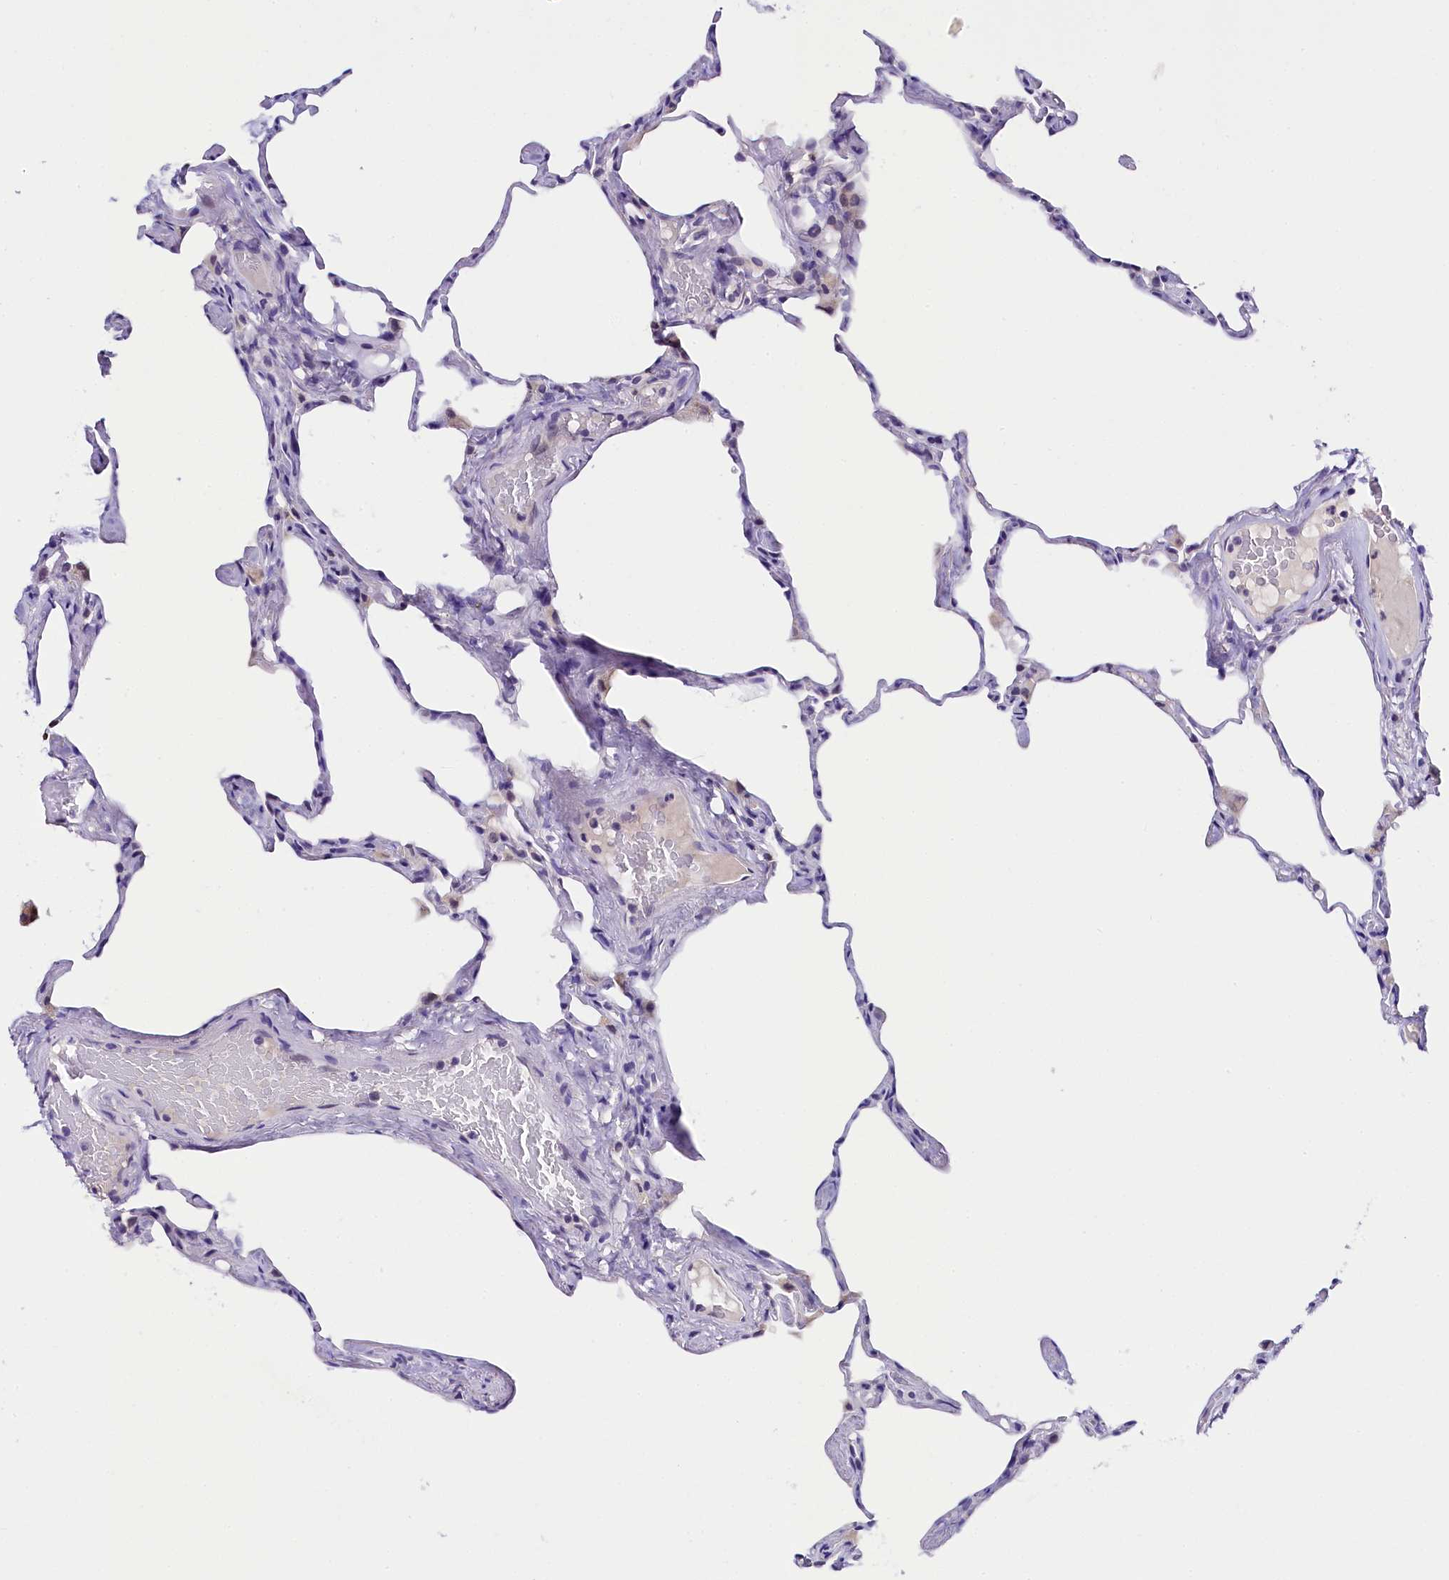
{"staining": {"intensity": "negative", "quantity": "none", "location": "none"}, "tissue": "lung", "cell_type": "Alveolar cells", "image_type": "normal", "snomed": [{"axis": "morphology", "description": "Normal tissue, NOS"}, {"axis": "topography", "description": "Lung"}], "caption": "An immunohistochemistry (IHC) photomicrograph of unremarkable lung is shown. There is no staining in alveolar cells of lung. Nuclei are stained in blue.", "gene": "IQCN", "patient": {"sex": "male", "age": 65}}